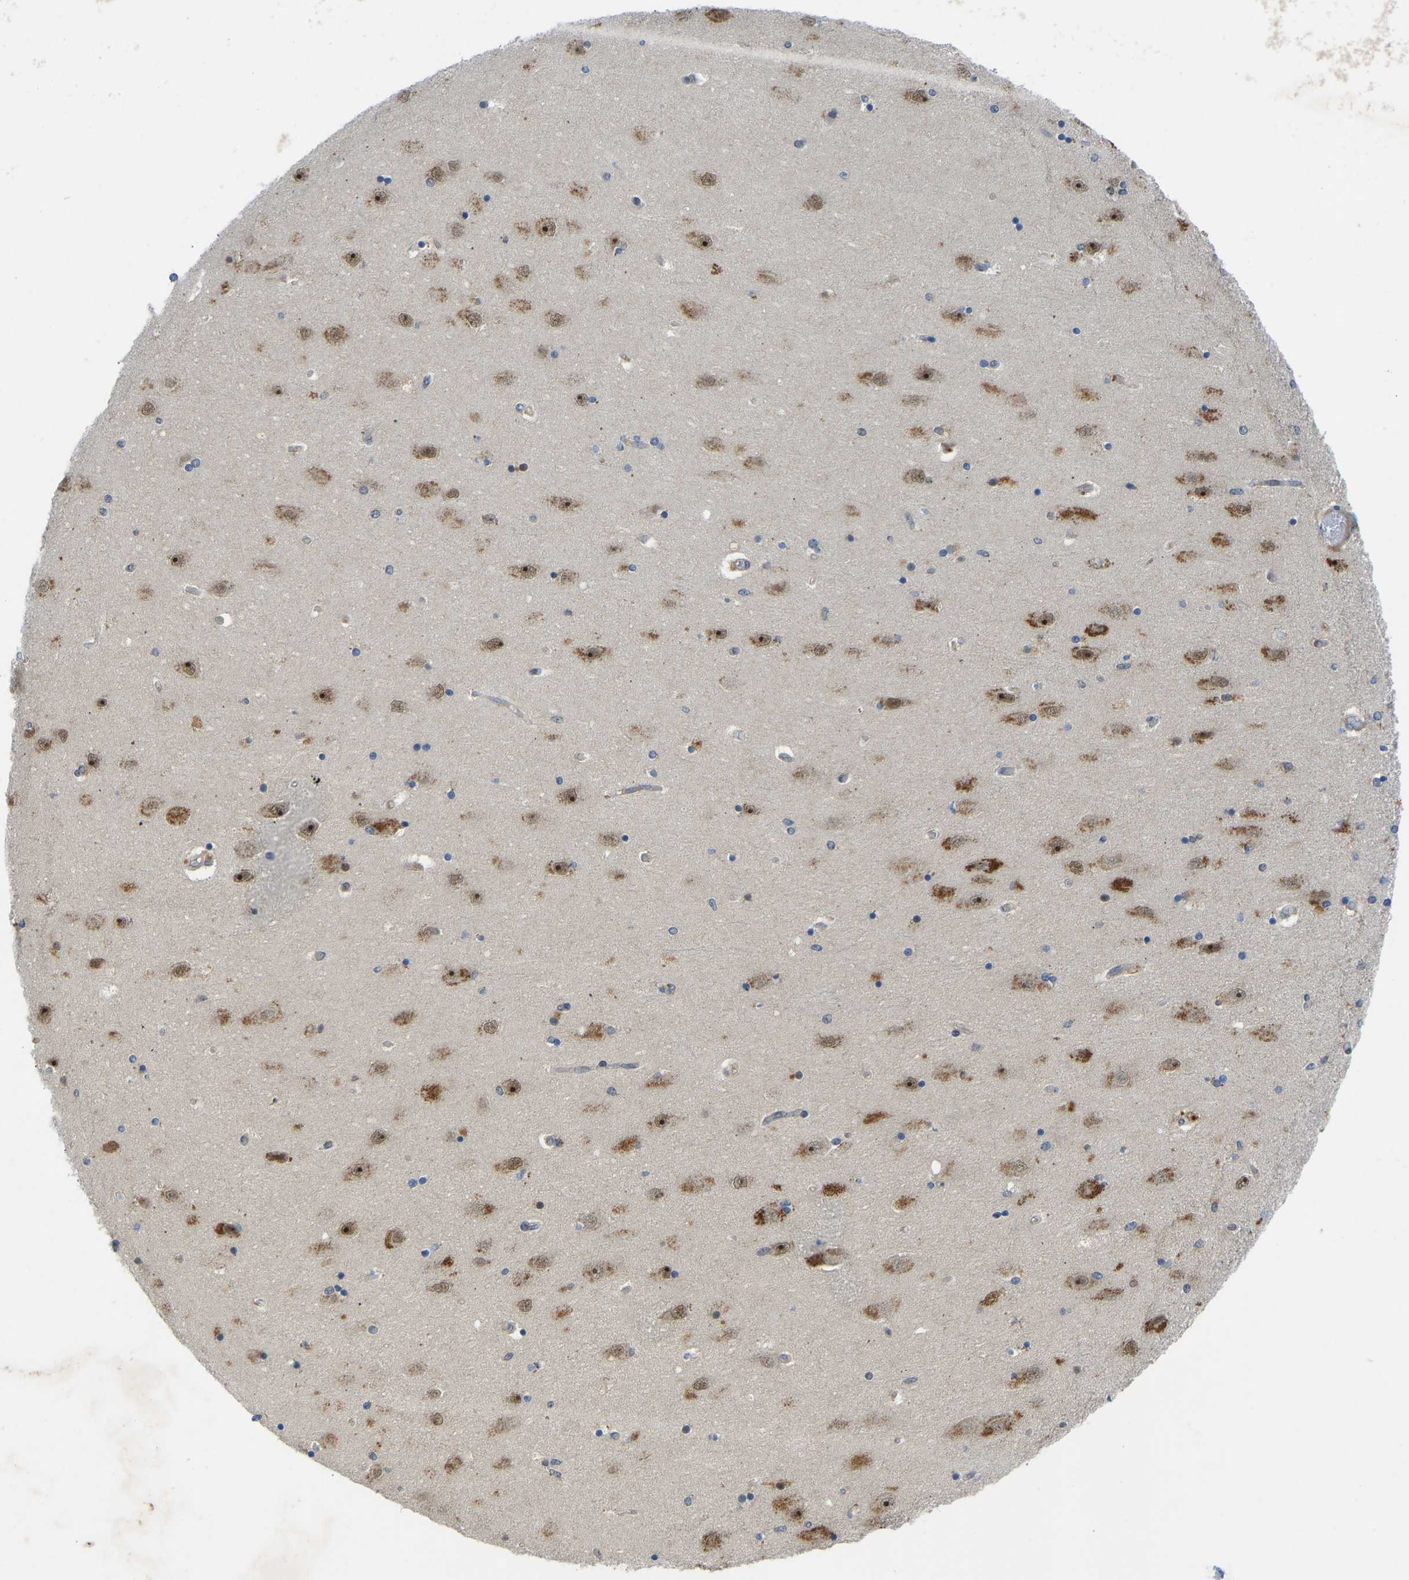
{"staining": {"intensity": "weak", "quantity": "<25%", "location": "cytoplasmic/membranous"}, "tissue": "hippocampus", "cell_type": "Glial cells", "image_type": "normal", "snomed": [{"axis": "morphology", "description": "Normal tissue, NOS"}, {"axis": "topography", "description": "Hippocampus"}], "caption": "A high-resolution histopathology image shows IHC staining of normal hippocampus, which exhibits no significant positivity in glial cells. (DAB (3,3'-diaminobenzidine) immunohistochemistry, high magnification).", "gene": "ZNF251", "patient": {"sex": "female", "age": 54}}